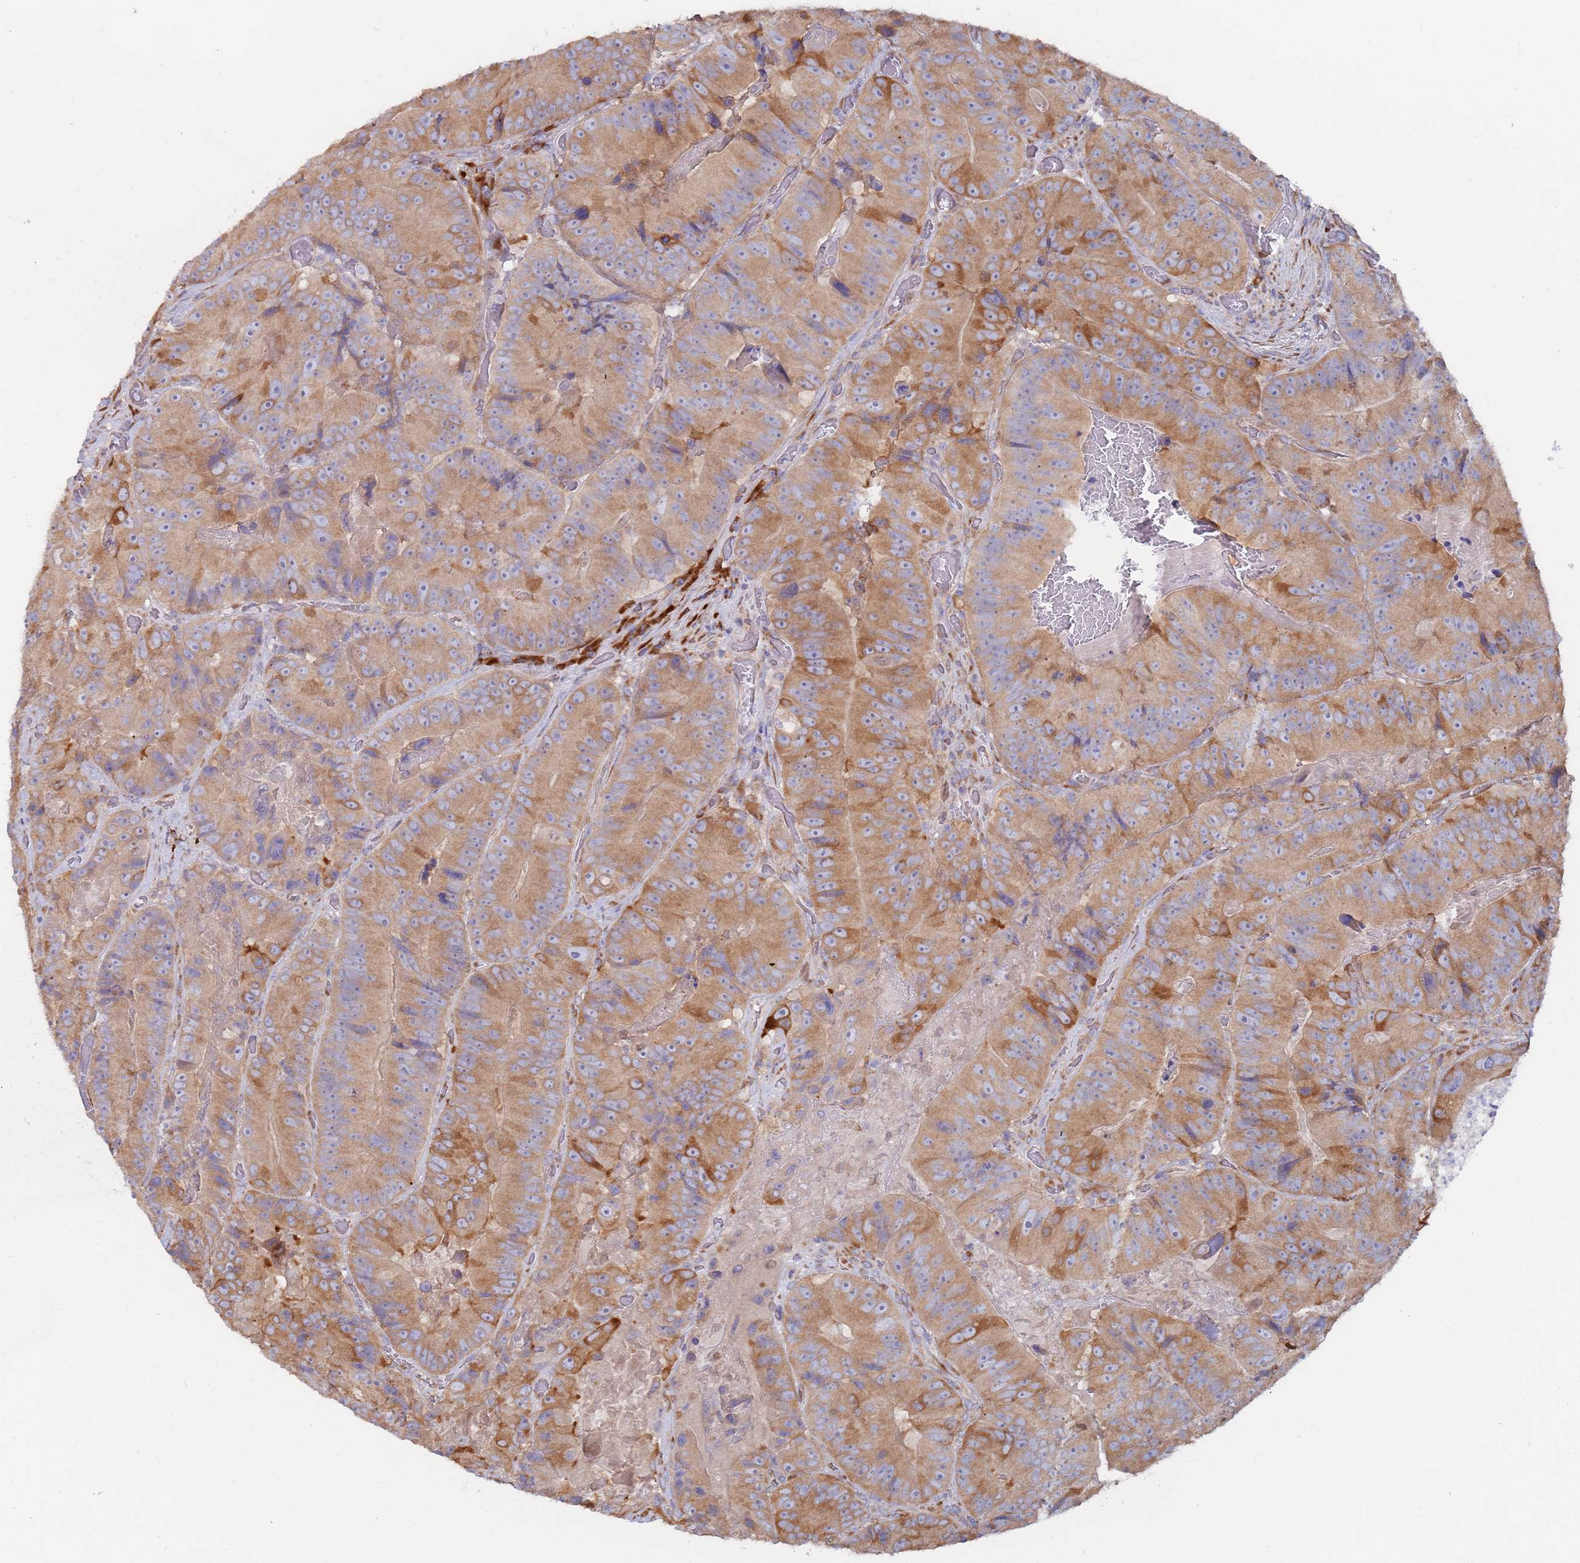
{"staining": {"intensity": "moderate", "quantity": ">75%", "location": "cytoplasmic/membranous"}, "tissue": "colorectal cancer", "cell_type": "Tumor cells", "image_type": "cancer", "snomed": [{"axis": "morphology", "description": "Adenocarcinoma, NOS"}, {"axis": "topography", "description": "Colon"}], "caption": "Immunohistochemical staining of adenocarcinoma (colorectal) reveals medium levels of moderate cytoplasmic/membranous positivity in approximately >75% of tumor cells.", "gene": "ZNF844", "patient": {"sex": "female", "age": 86}}